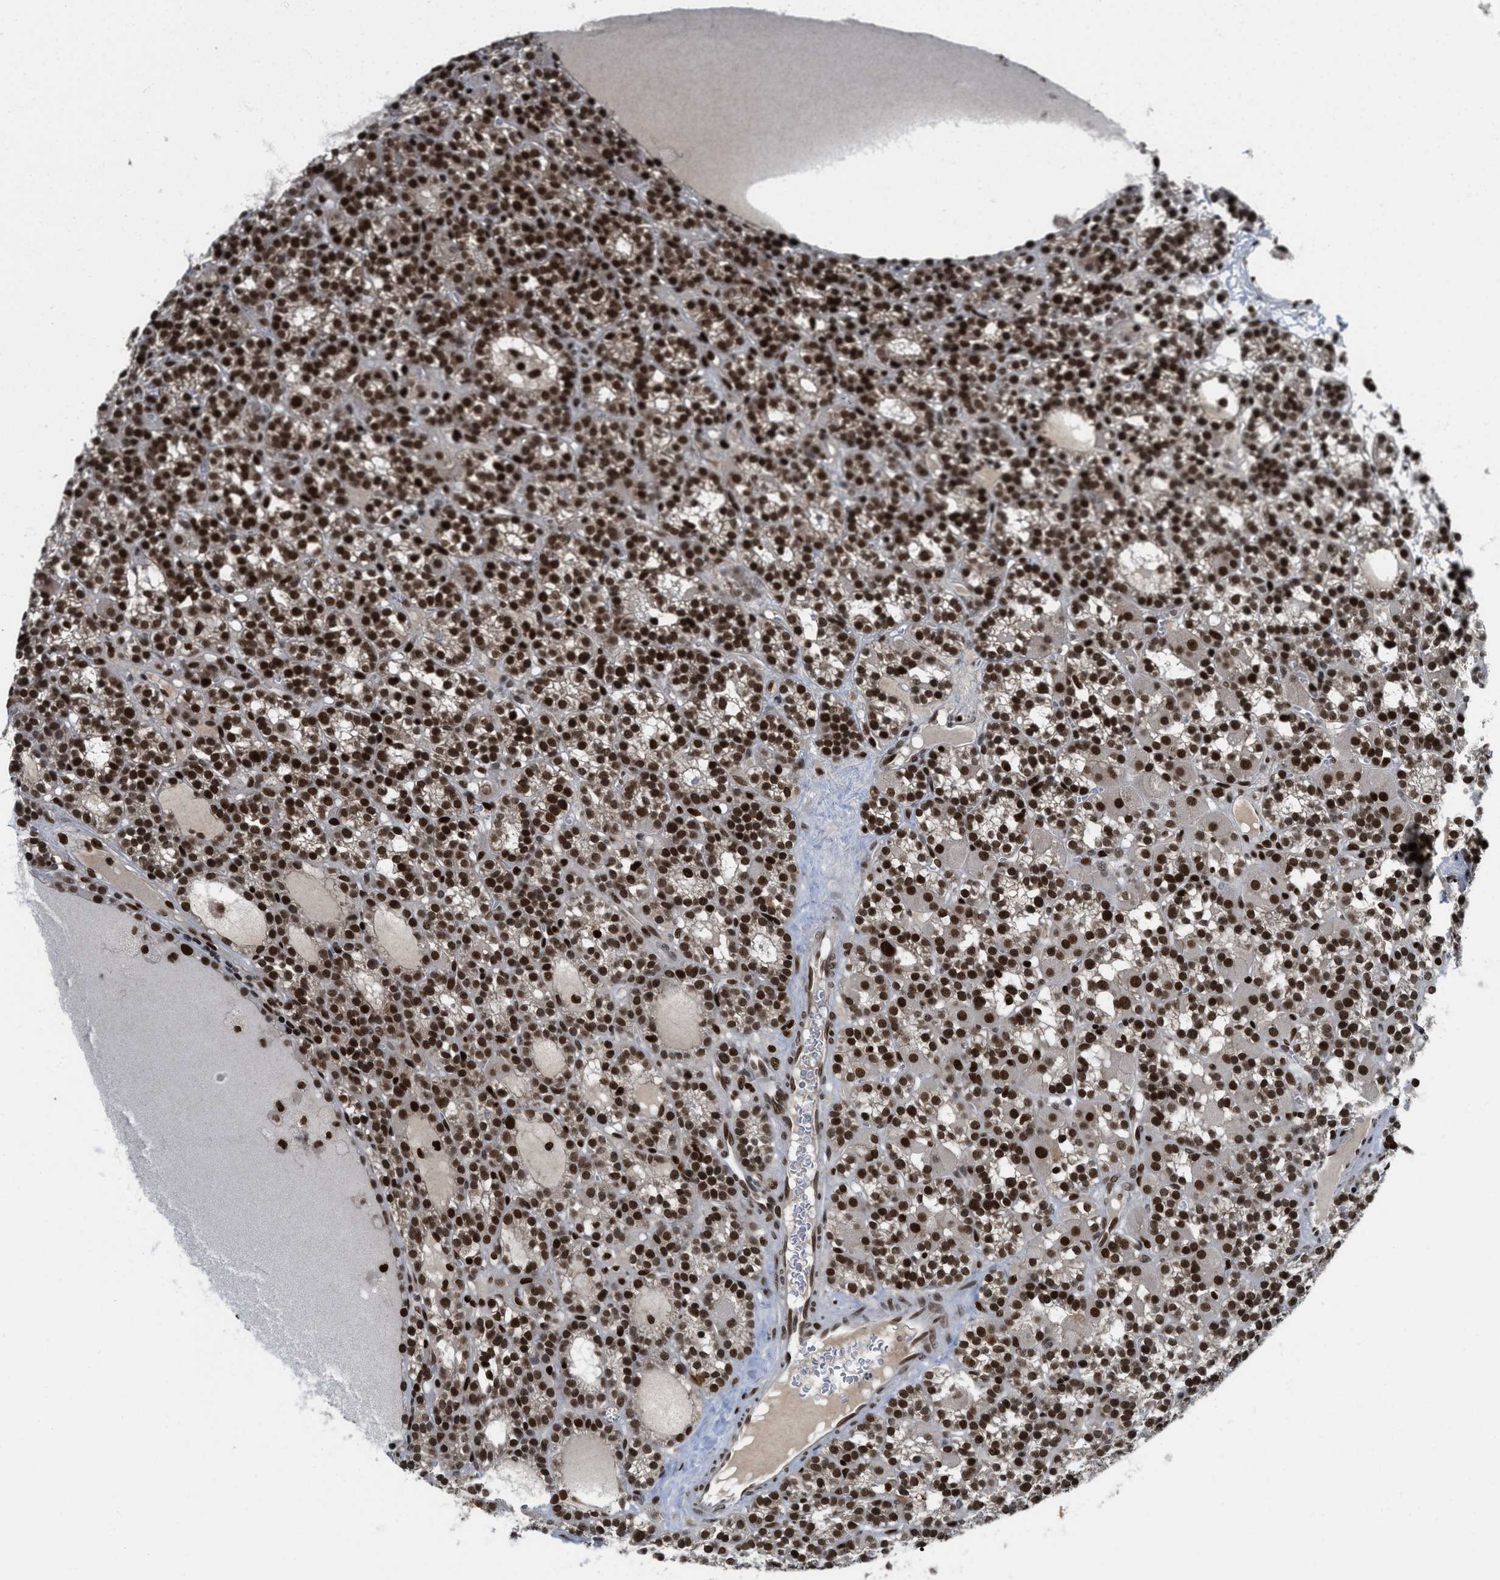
{"staining": {"intensity": "strong", "quantity": ">75%", "location": "nuclear"}, "tissue": "parathyroid gland", "cell_type": "Glandular cells", "image_type": "normal", "snomed": [{"axis": "morphology", "description": "Normal tissue, NOS"}, {"axis": "morphology", "description": "Adenoma, NOS"}, {"axis": "topography", "description": "Parathyroid gland"}], "caption": "The image displays immunohistochemical staining of benign parathyroid gland. There is strong nuclear staining is identified in approximately >75% of glandular cells.", "gene": "RFX5", "patient": {"sex": "female", "age": 58}}